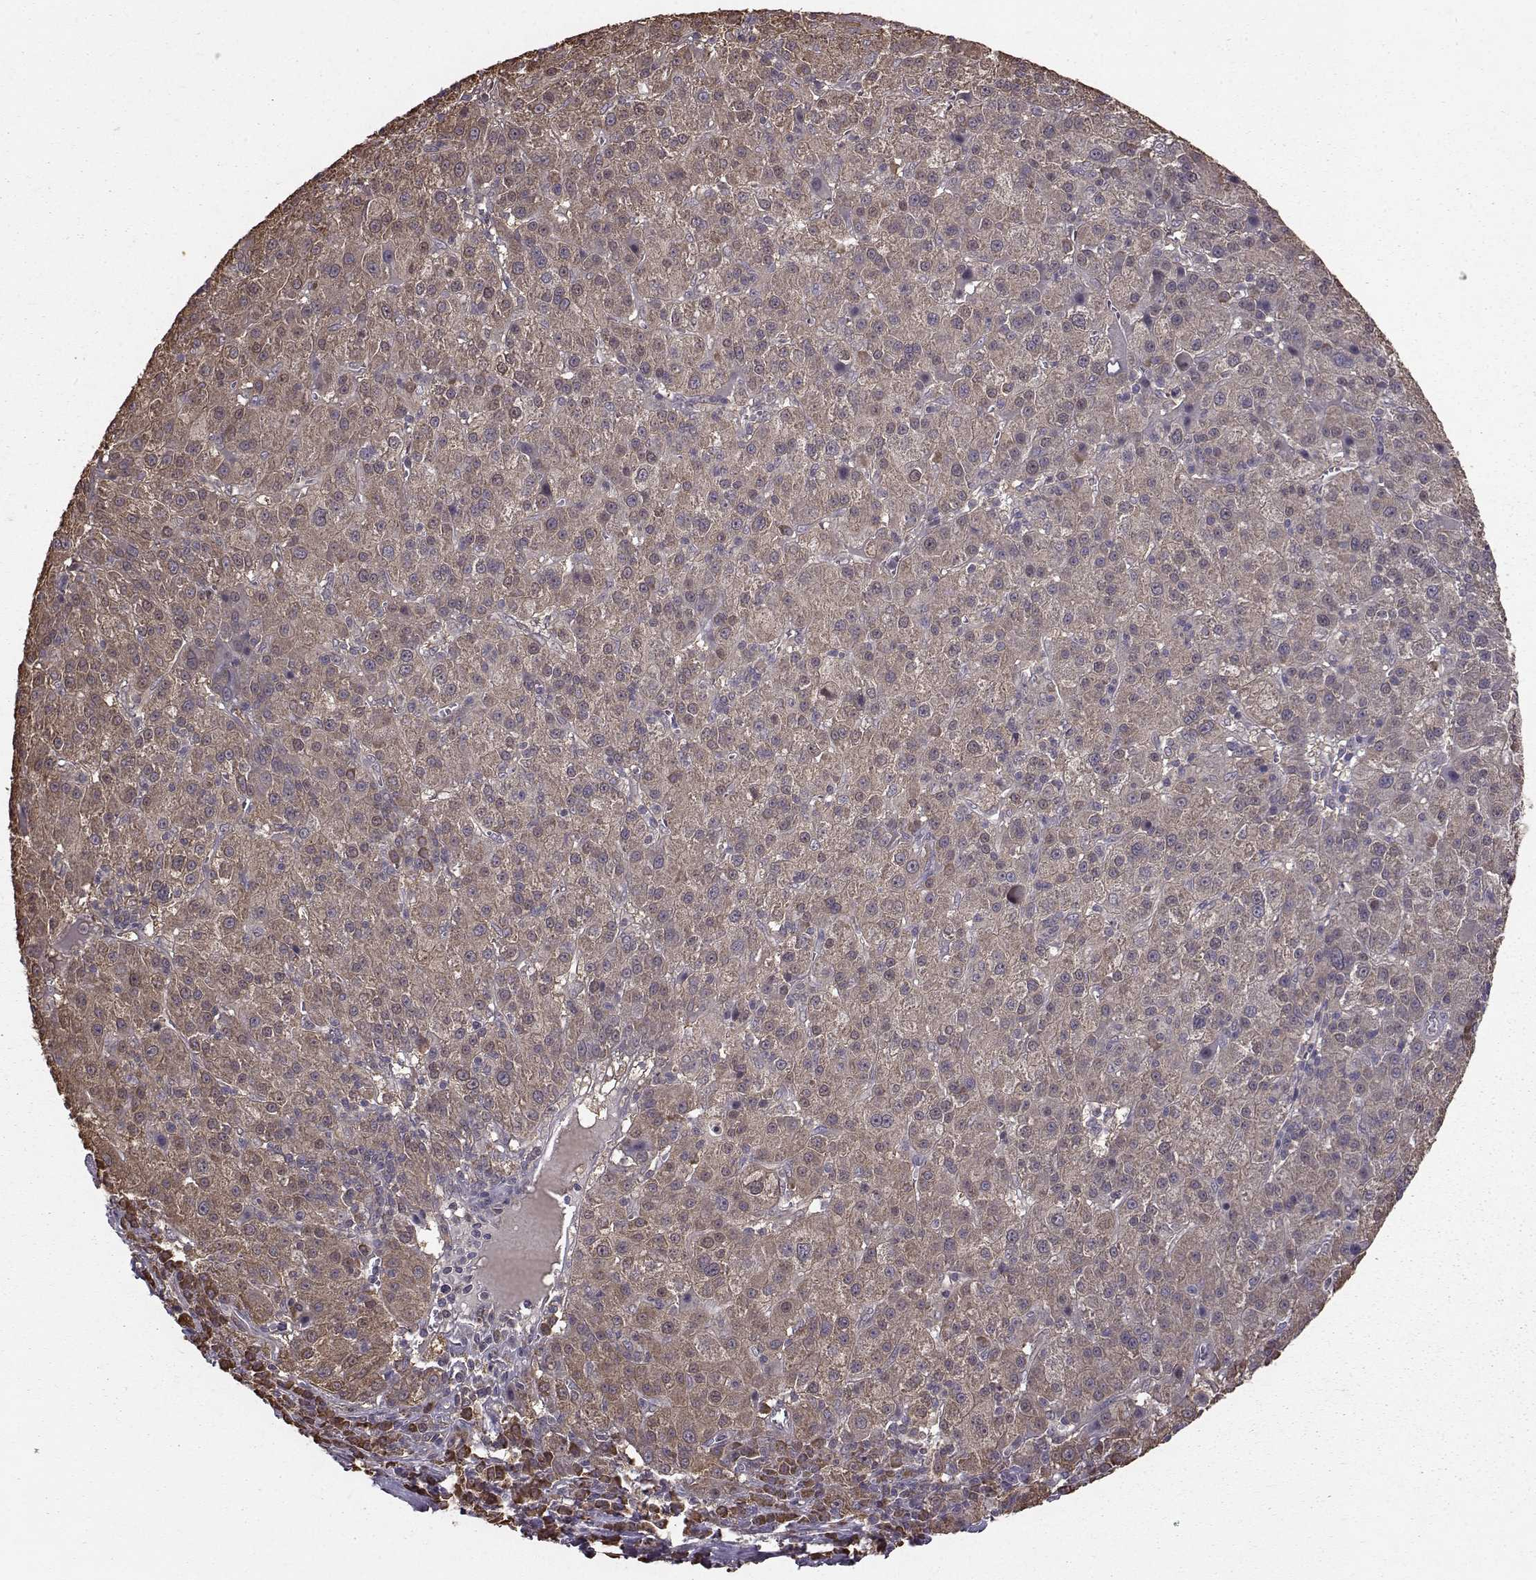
{"staining": {"intensity": "weak", "quantity": ">75%", "location": "cytoplasmic/membranous"}, "tissue": "liver cancer", "cell_type": "Tumor cells", "image_type": "cancer", "snomed": [{"axis": "morphology", "description": "Carcinoma, Hepatocellular, NOS"}, {"axis": "topography", "description": "Liver"}], "caption": "A brown stain labels weak cytoplasmic/membranous positivity of a protein in hepatocellular carcinoma (liver) tumor cells. The protein of interest is stained brown, and the nuclei are stained in blue (DAB (3,3'-diaminobenzidine) IHC with brightfield microscopy, high magnification).", "gene": "NME1-NME2", "patient": {"sex": "female", "age": 60}}